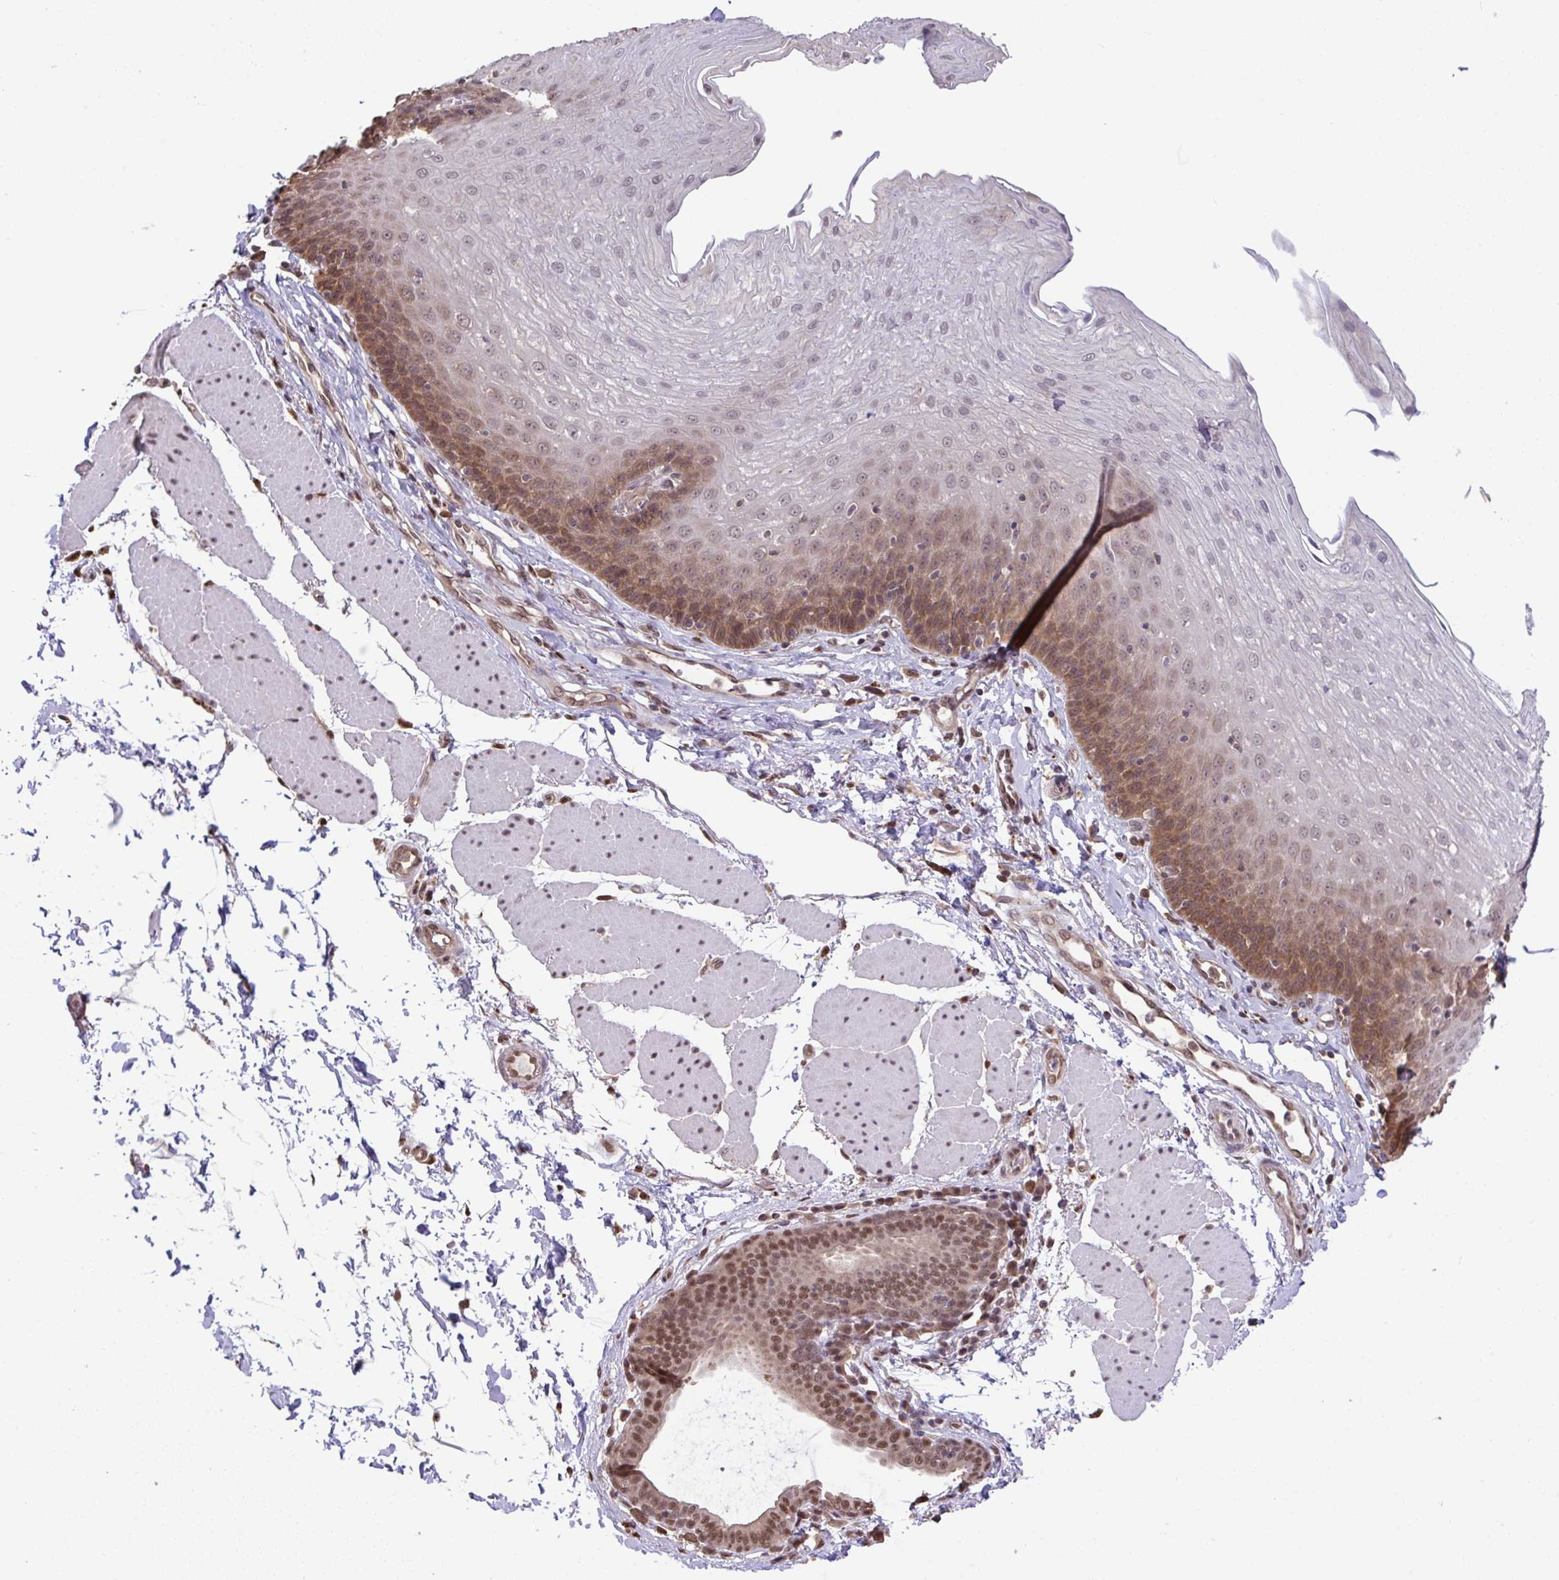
{"staining": {"intensity": "moderate", "quantity": "25%-75%", "location": "cytoplasmic/membranous,nuclear"}, "tissue": "esophagus", "cell_type": "Squamous epithelial cells", "image_type": "normal", "snomed": [{"axis": "morphology", "description": "Normal tissue, NOS"}, {"axis": "topography", "description": "Esophagus"}], "caption": "A brown stain shows moderate cytoplasmic/membranous,nuclear positivity of a protein in squamous epithelial cells of unremarkable esophagus.", "gene": "C12orf57", "patient": {"sex": "female", "age": 81}}